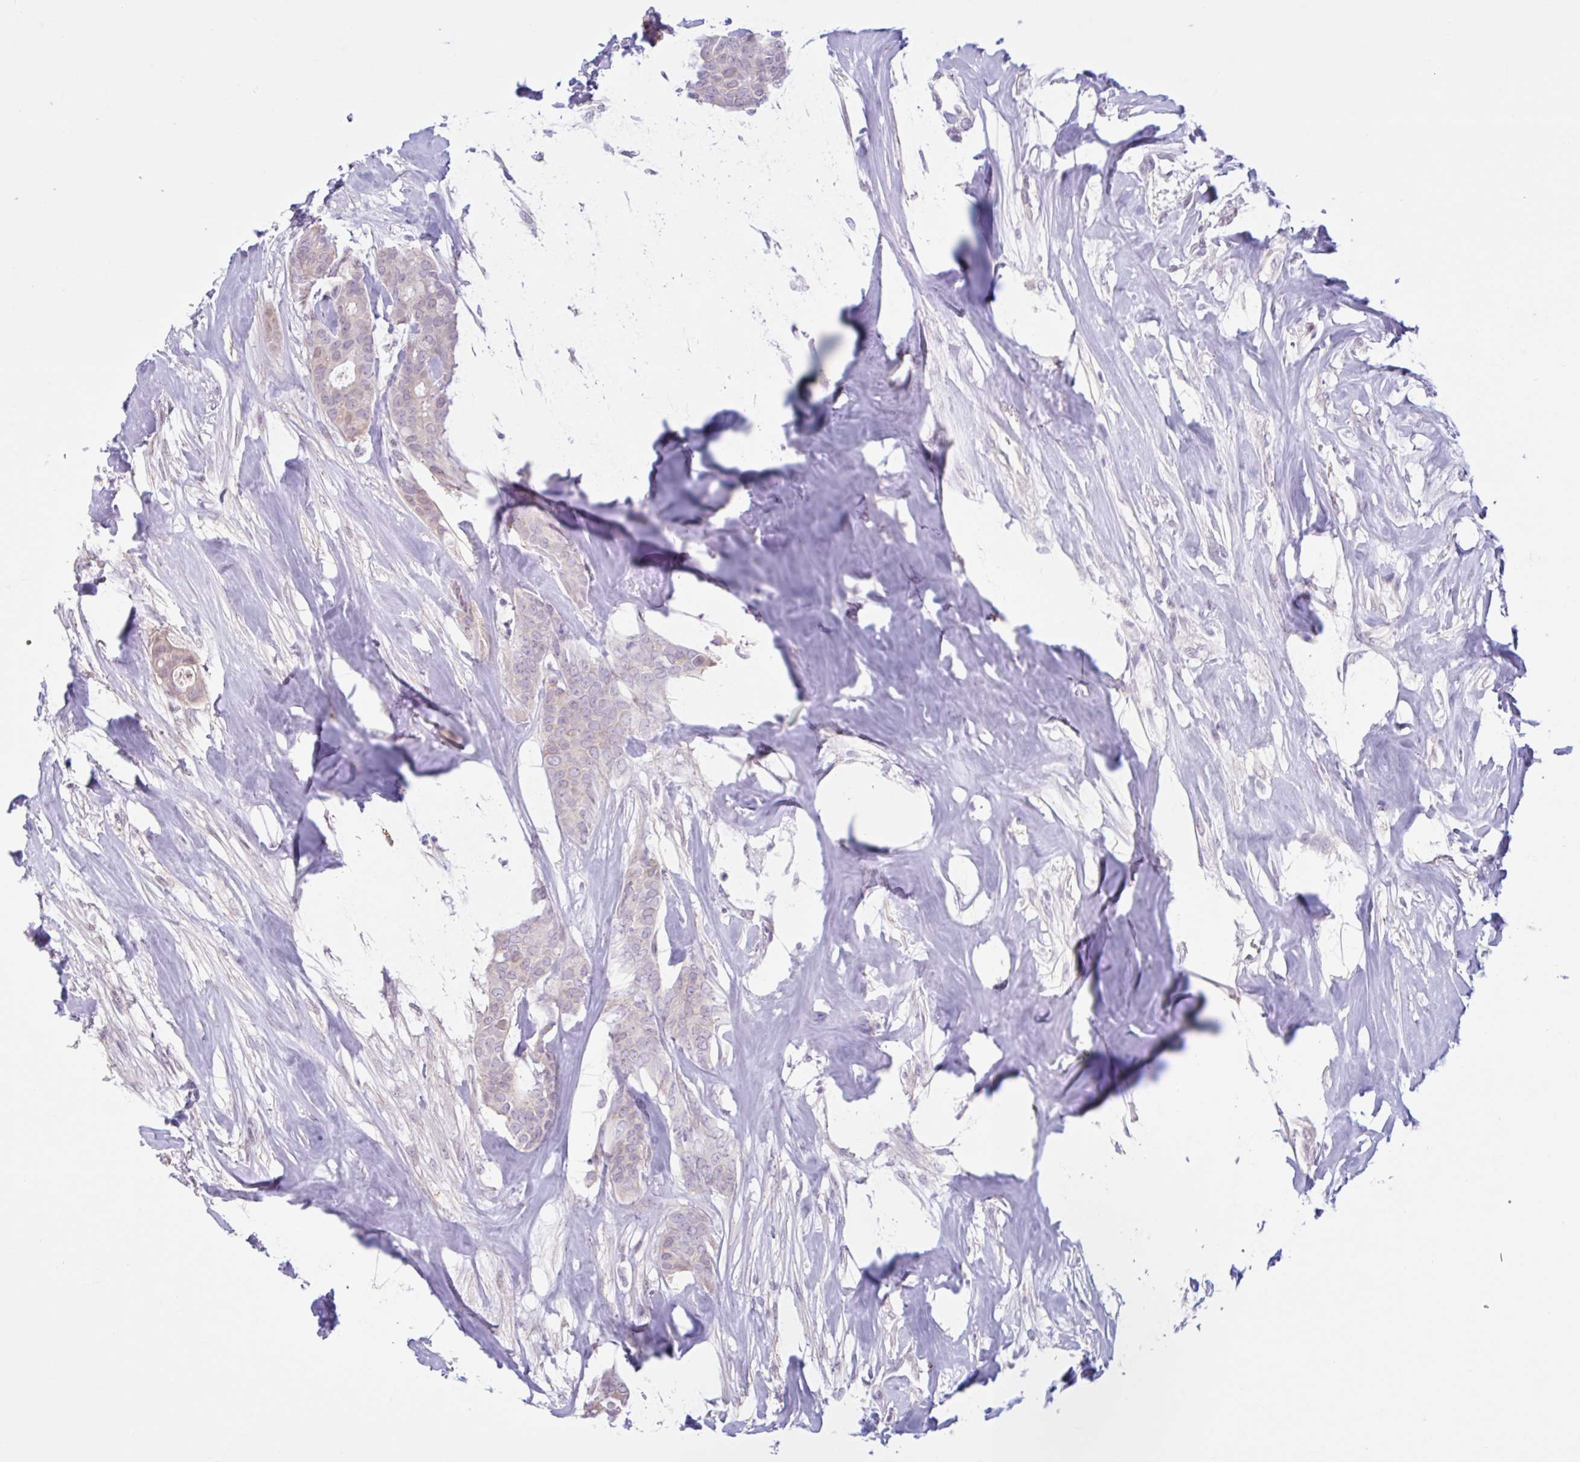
{"staining": {"intensity": "weak", "quantity": "<25%", "location": "cytoplasmic/membranous"}, "tissue": "breast cancer", "cell_type": "Tumor cells", "image_type": "cancer", "snomed": [{"axis": "morphology", "description": "Duct carcinoma"}, {"axis": "topography", "description": "Breast"}], "caption": "Tumor cells show no significant protein staining in breast infiltrating ductal carcinoma. The staining is performed using DAB (3,3'-diaminobenzidine) brown chromogen with nuclei counter-stained in using hematoxylin.", "gene": "CDH19", "patient": {"sex": "female", "age": 84}}